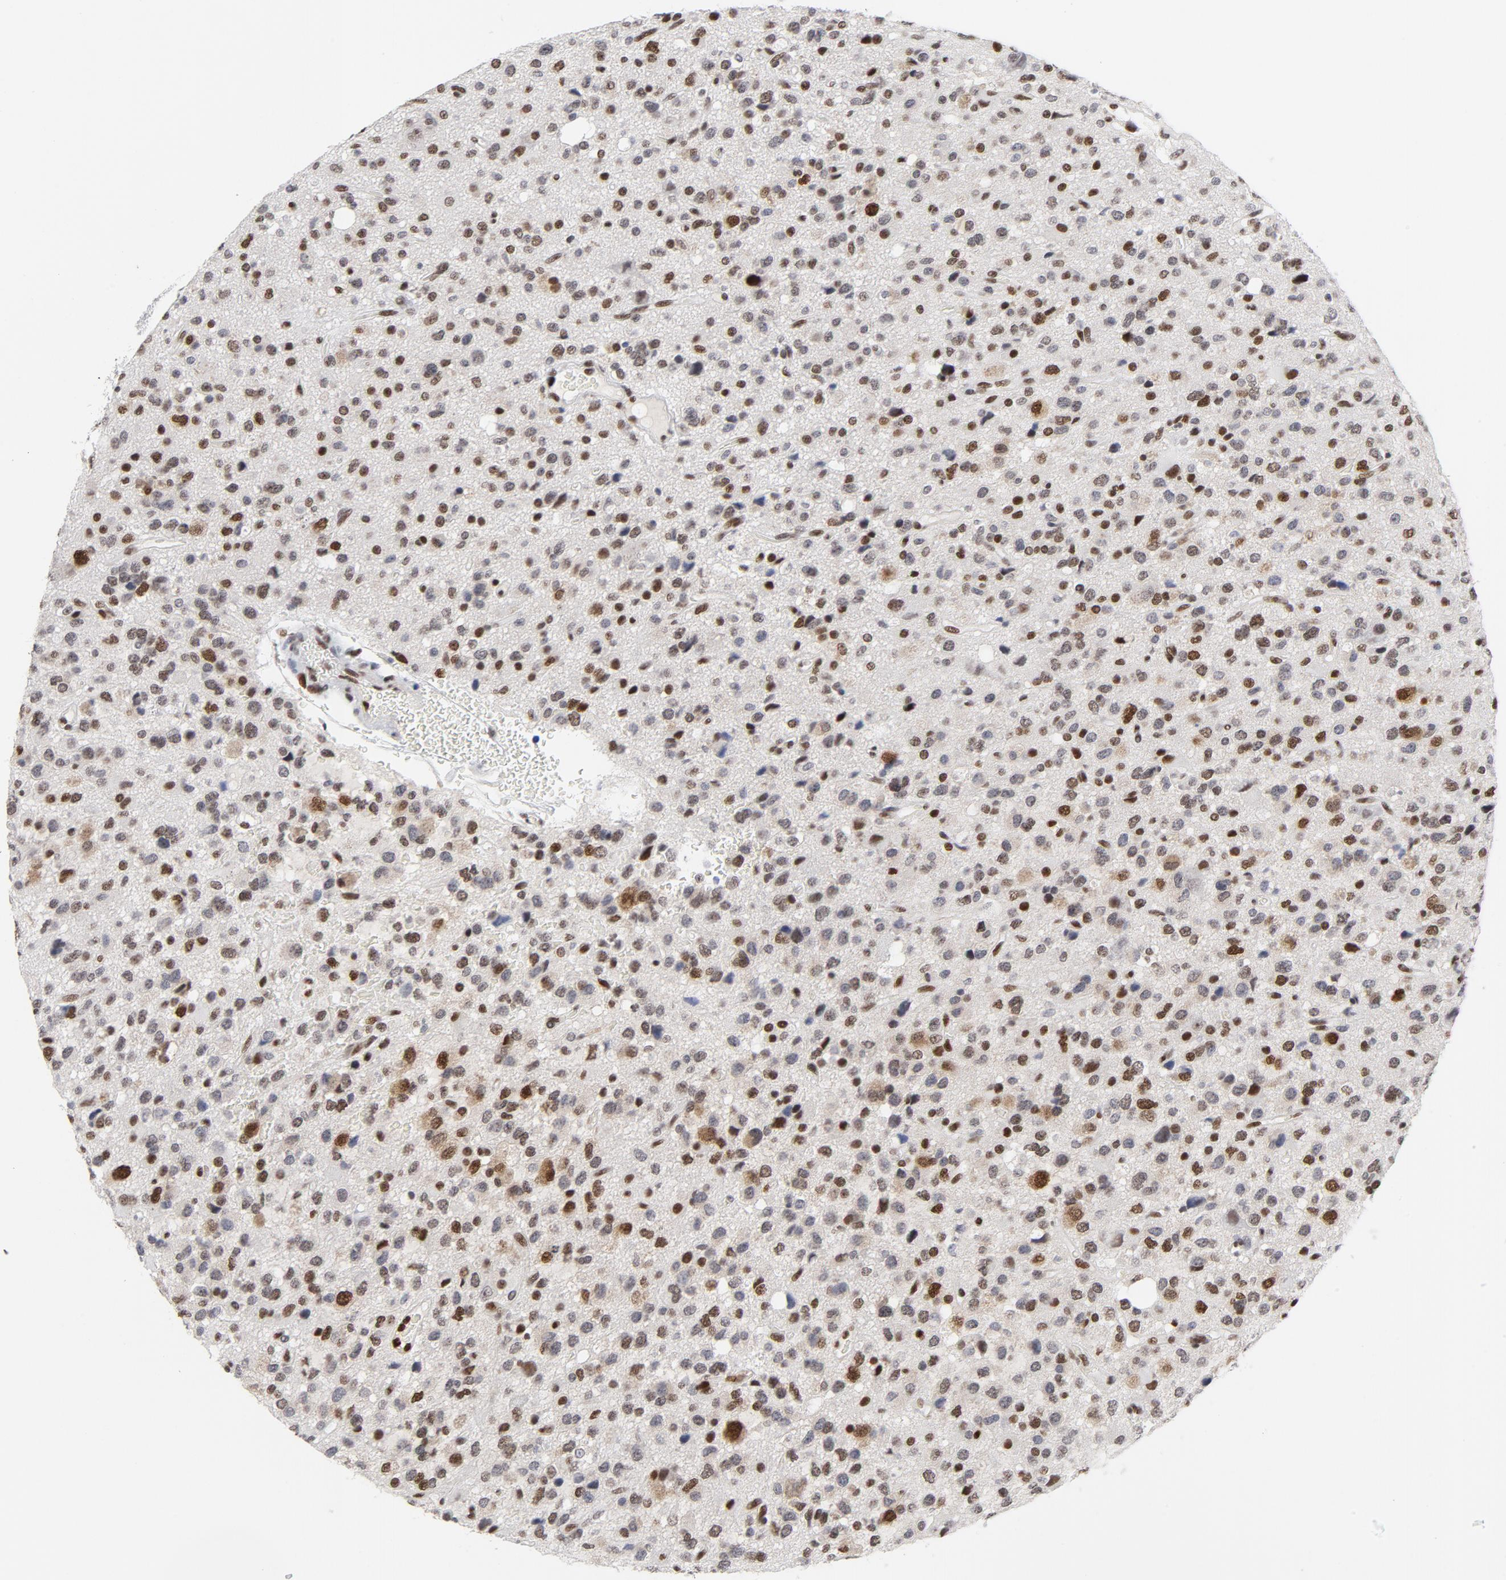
{"staining": {"intensity": "moderate", "quantity": "25%-75%", "location": "nuclear"}, "tissue": "glioma", "cell_type": "Tumor cells", "image_type": "cancer", "snomed": [{"axis": "morphology", "description": "Glioma, malignant, High grade"}, {"axis": "topography", "description": "Brain"}], "caption": "Moderate nuclear positivity for a protein is identified in about 25%-75% of tumor cells of high-grade glioma (malignant) using IHC.", "gene": "RFC4", "patient": {"sex": "male", "age": 47}}